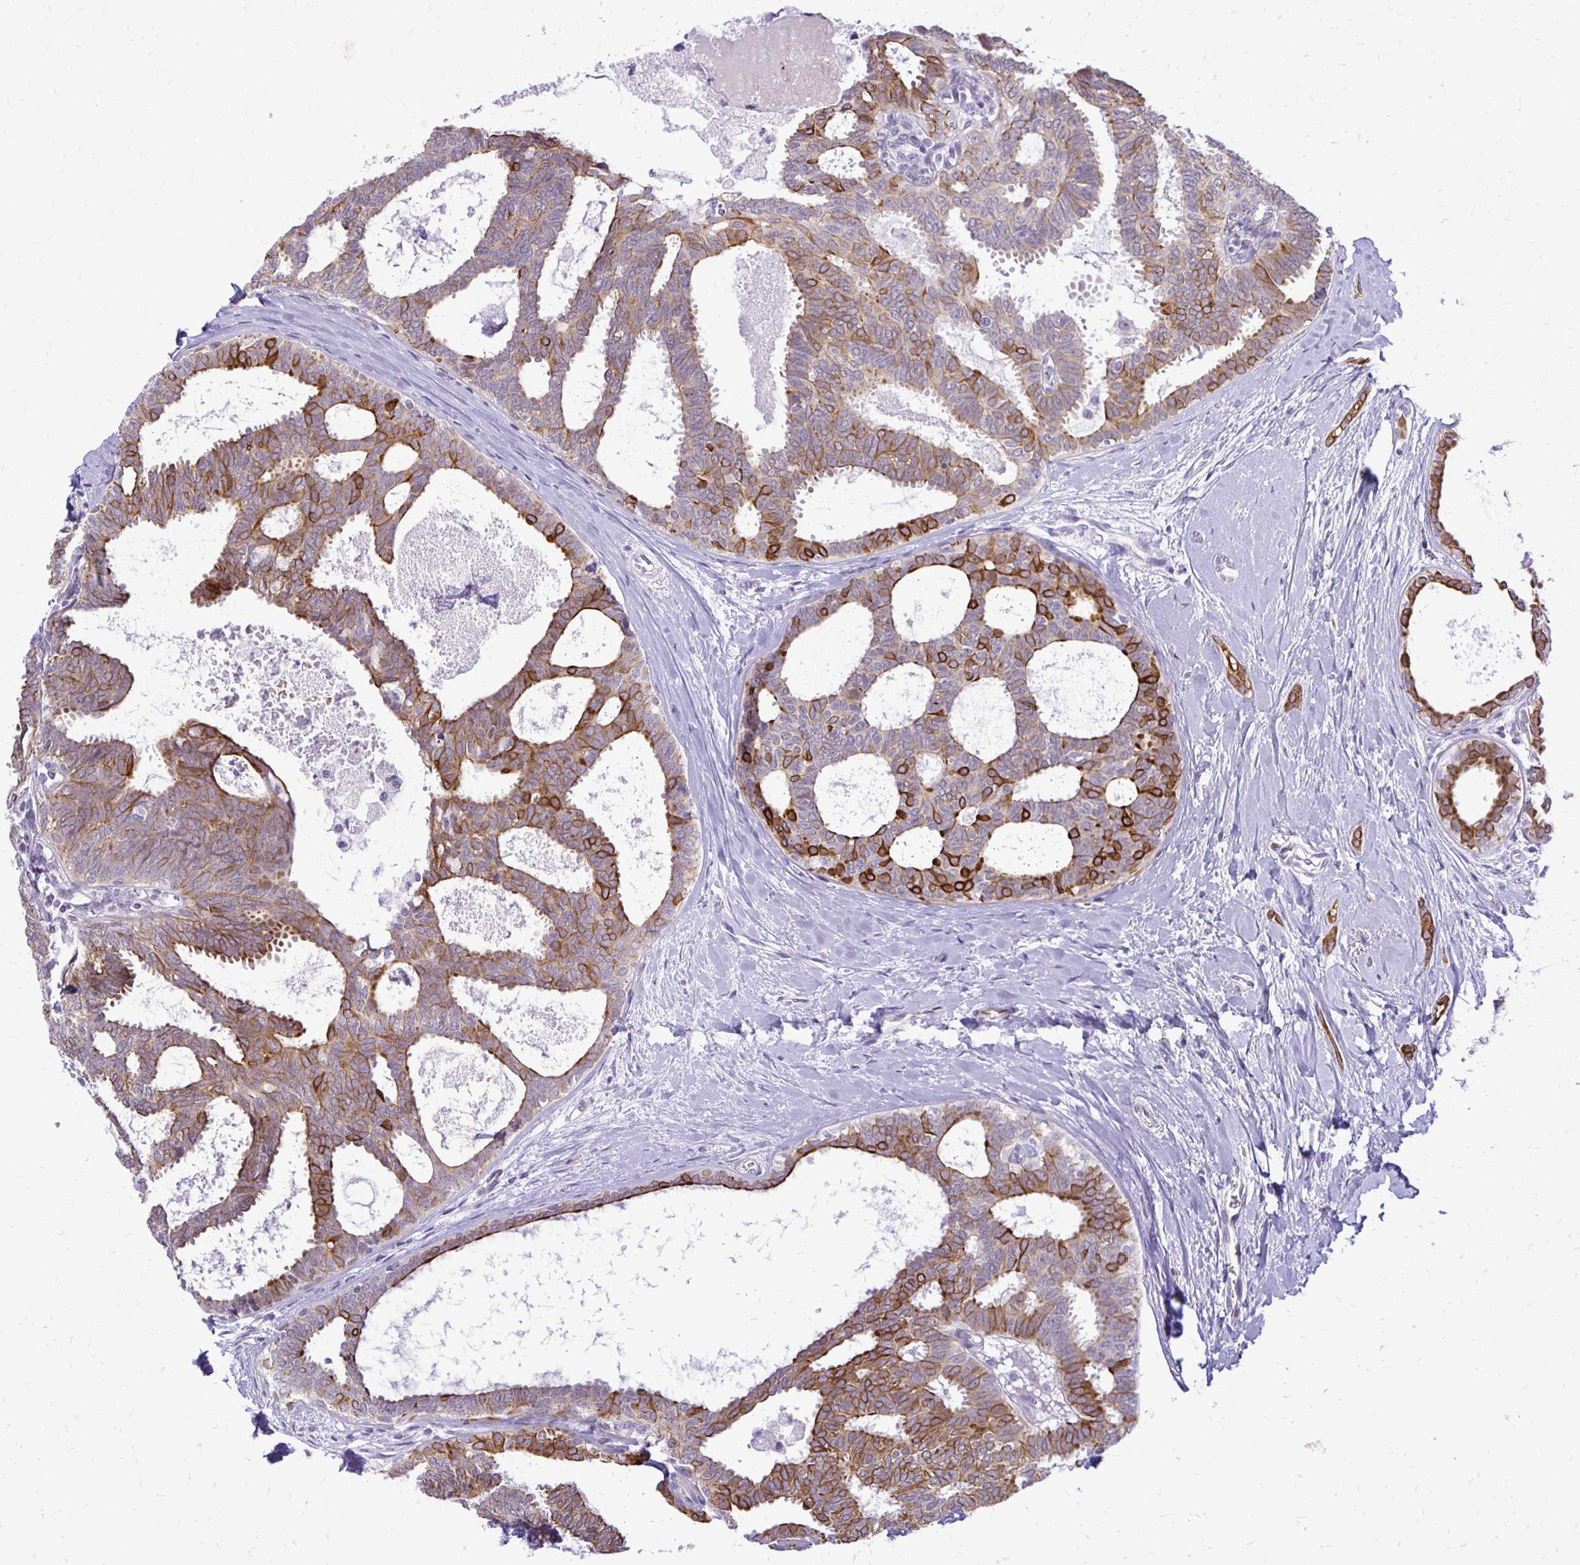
{"staining": {"intensity": "strong", "quantity": "25%-75%", "location": "cytoplasmic/membranous"}, "tissue": "breast cancer", "cell_type": "Tumor cells", "image_type": "cancer", "snomed": [{"axis": "morphology", "description": "Intraductal carcinoma, in situ"}, {"axis": "morphology", "description": "Duct carcinoma"}, {"axis": "morphology", "description": "Lobular carcinoma, in situ"}, {"axis": "topography", "description": "Breast"}], "caption": "Immunohistochemical staining of human breast intraductal carcinoma,  in situ reveals high levels of strong cytoplasmic/membranous protein positivity in approximately 25%-75% of tumor cells.", "gene": "EPYC", "patient": {"sex": "female", "age": 44}}